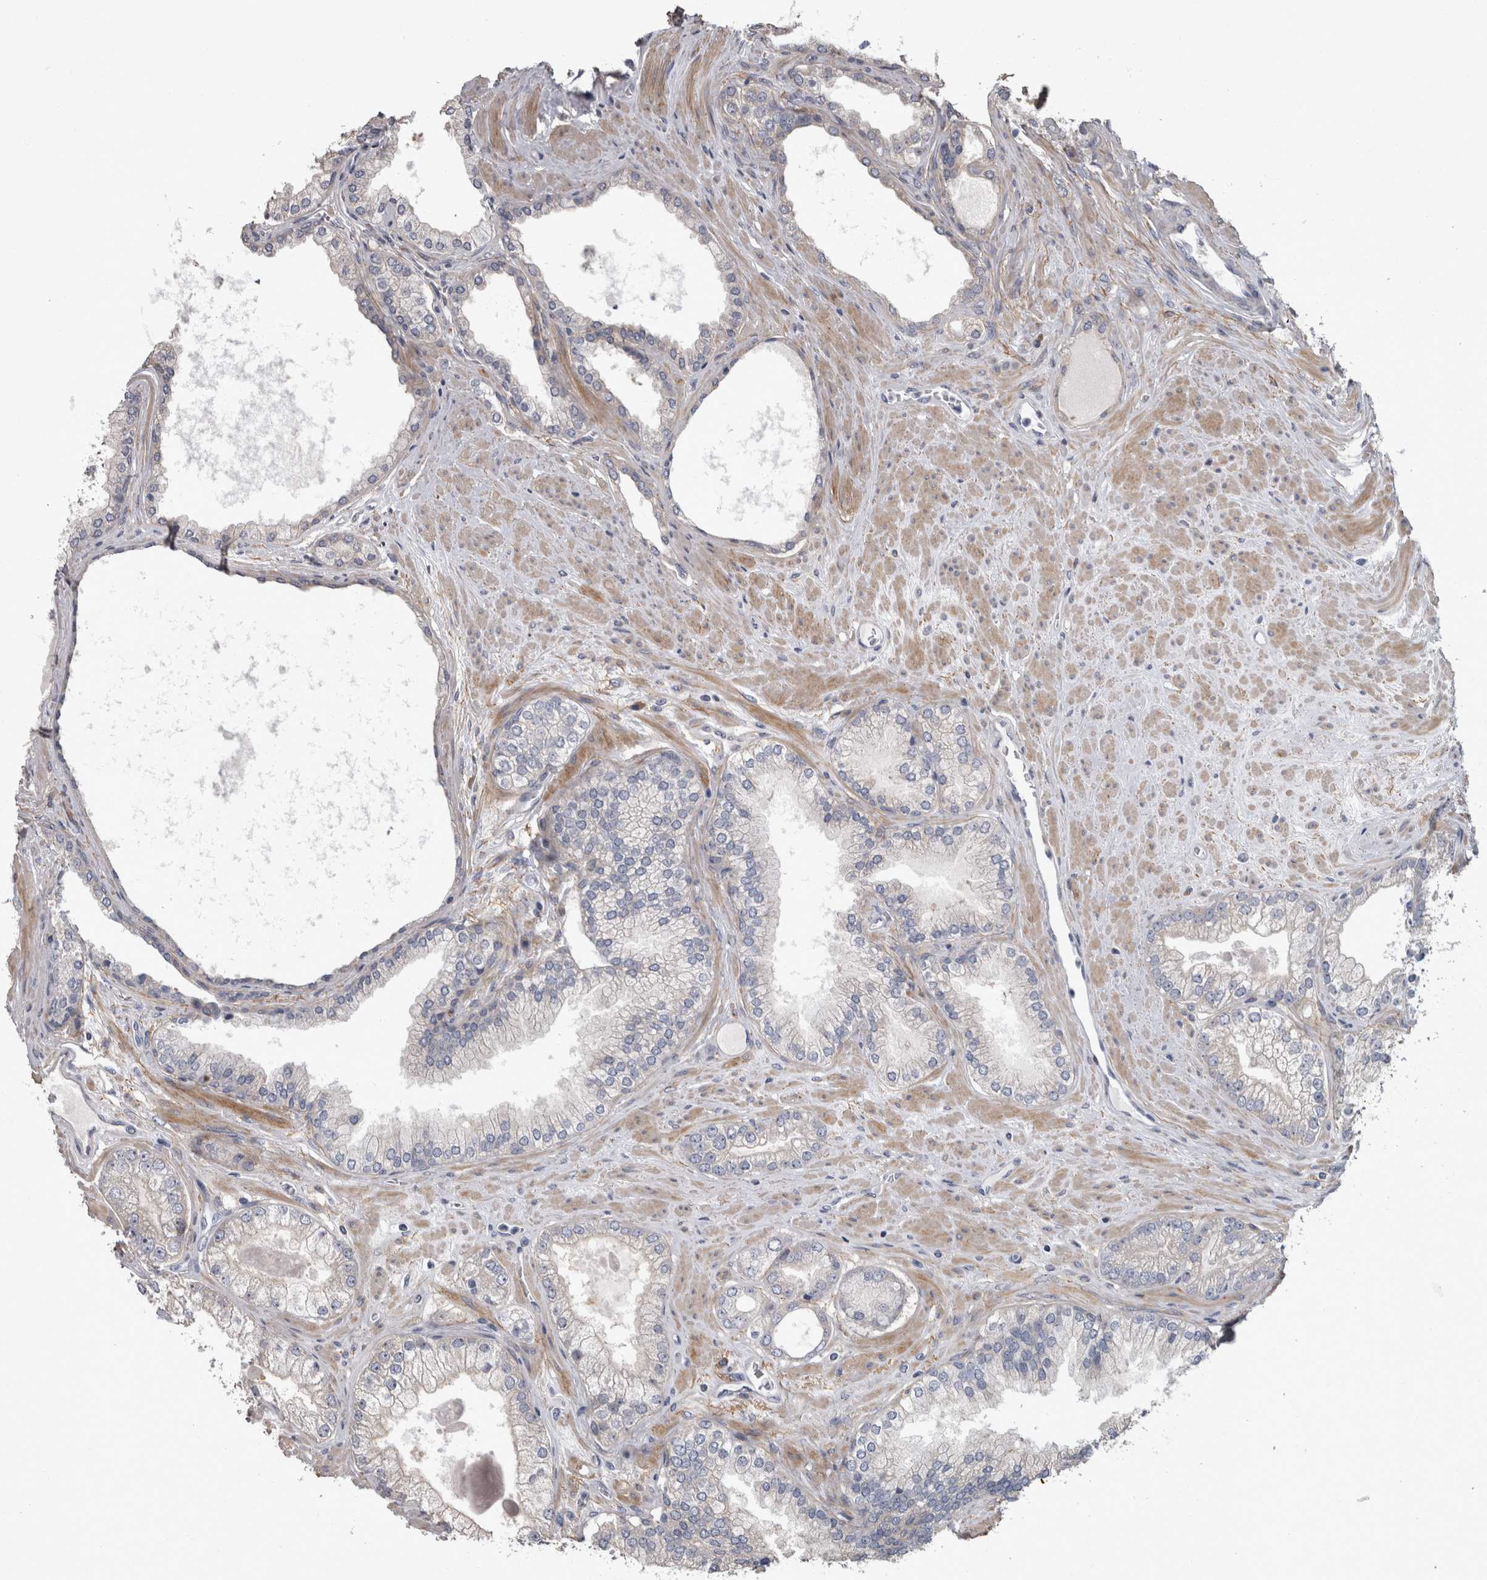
{"staining": {"intensity": "negative", "quantity": "none", "location": "none"}, "tissue": "prostate cancer", "cell_type": "Tumor cells", "image_type": "cancer", "snomed": [{"axis": "morphology", "description": "Adenocarcinoma, High grade"}, {"axis": "topography", "description": "Prostate"}], "caption": "High magnification brightfield microscopy of prostate cancer (adenocarcinoma (high-grade)) stained with DAB (brown) and counterstained with hematoxylin (blue): tumor cells show no significant positivity.", "gene": "EFEMP2", "patient": {"sex": "male", "age": 58}}